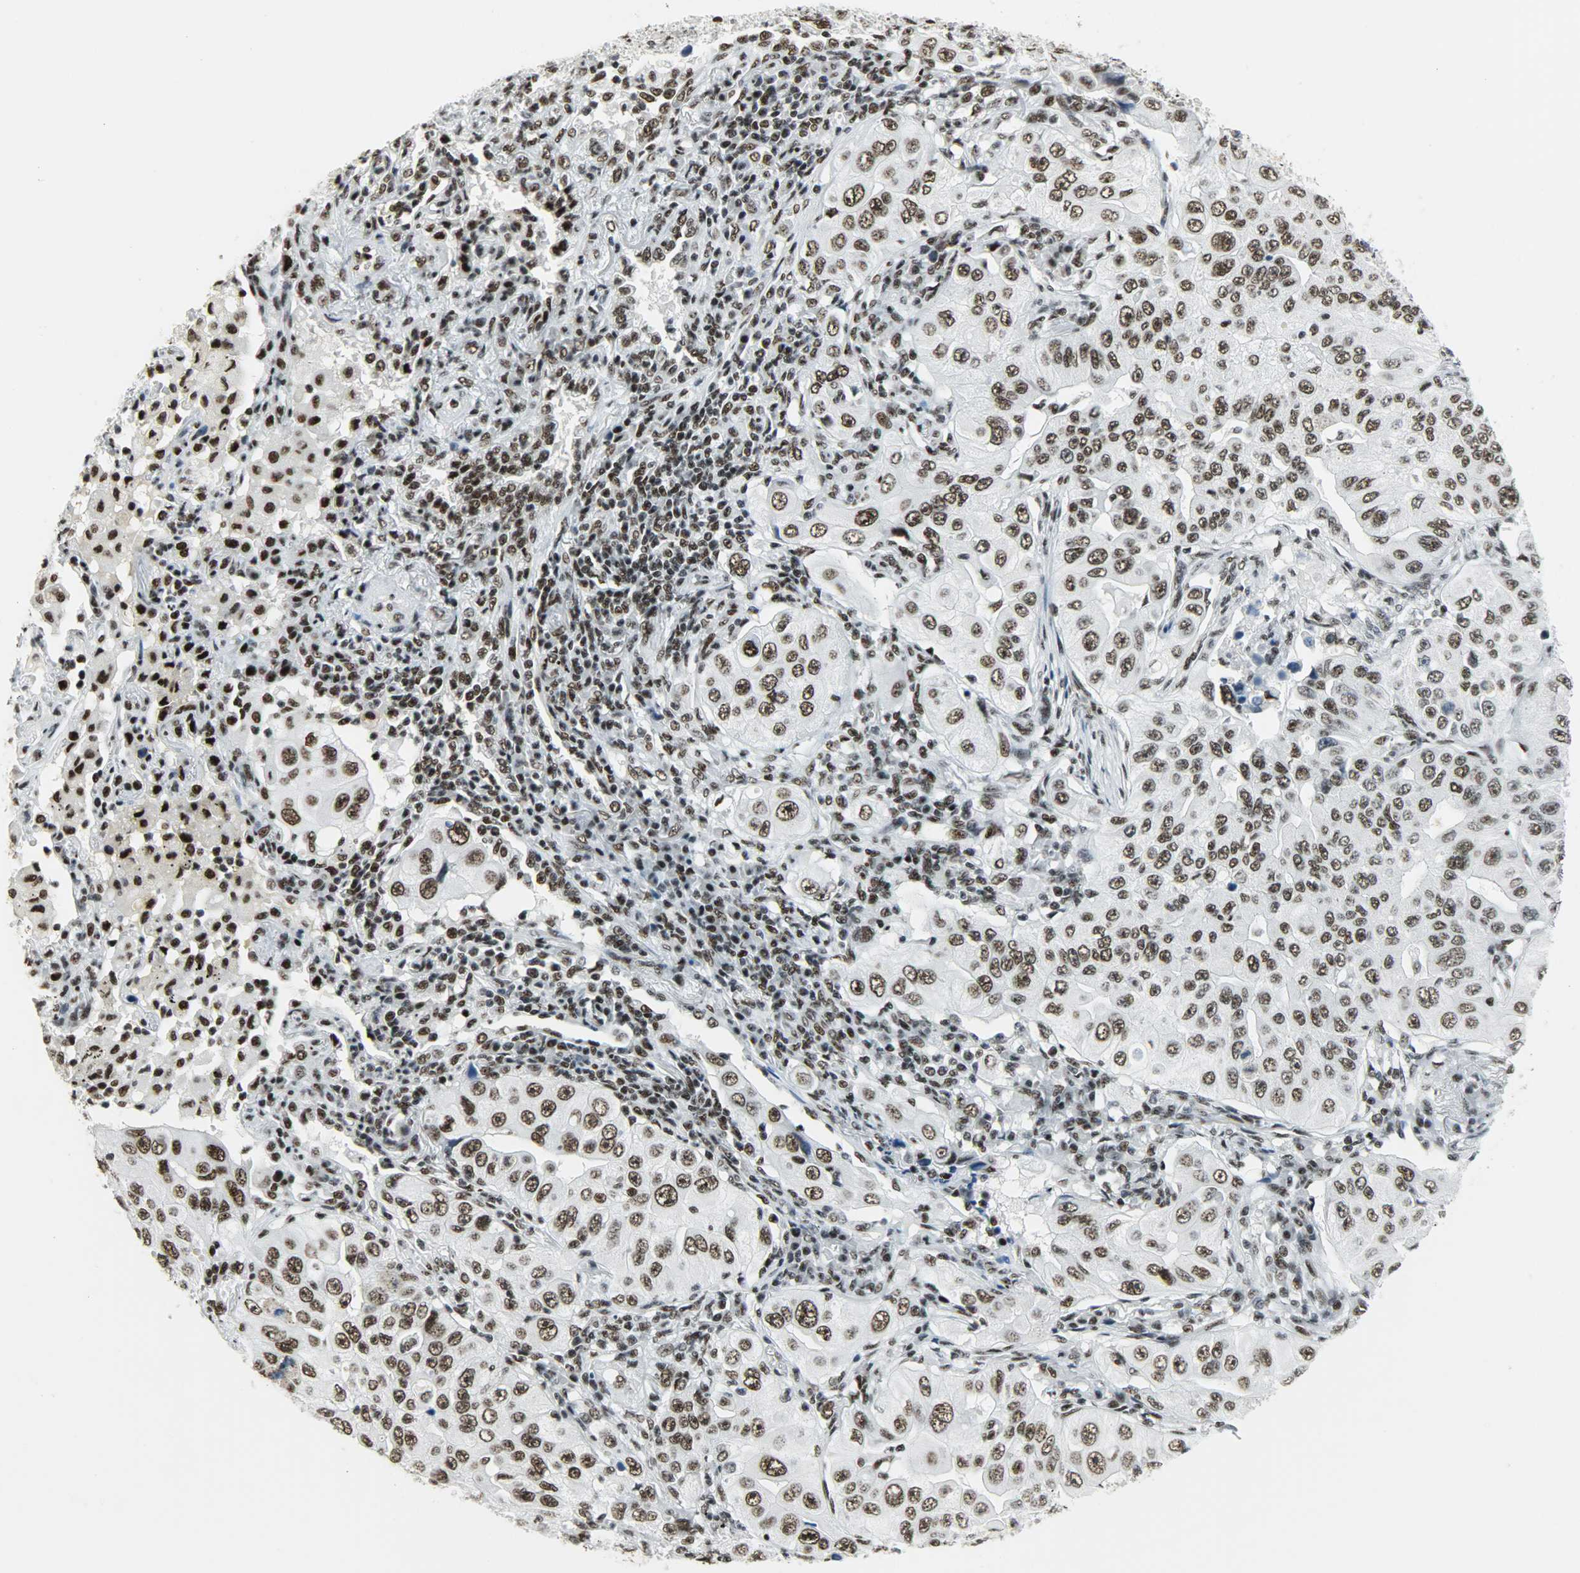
{"staining": {"intensity": "strong", "quantity": ">75%", "location": "nuclear"}, "tissue": "lung cancer", "cell_type": "Tumor cells", "image_type": "cancer", "snomed": [{"axis": "morphology", "description": "Adenocarcinoma, NOS"}, {"axis": "topography", "description": "Lung"}], "caption": "Lung adenocarcinoma stained with a protein marker reveals strong staining in tumor cells.", "gene": "SNRPA", "patient": {"sex": "male", "age": 84}}